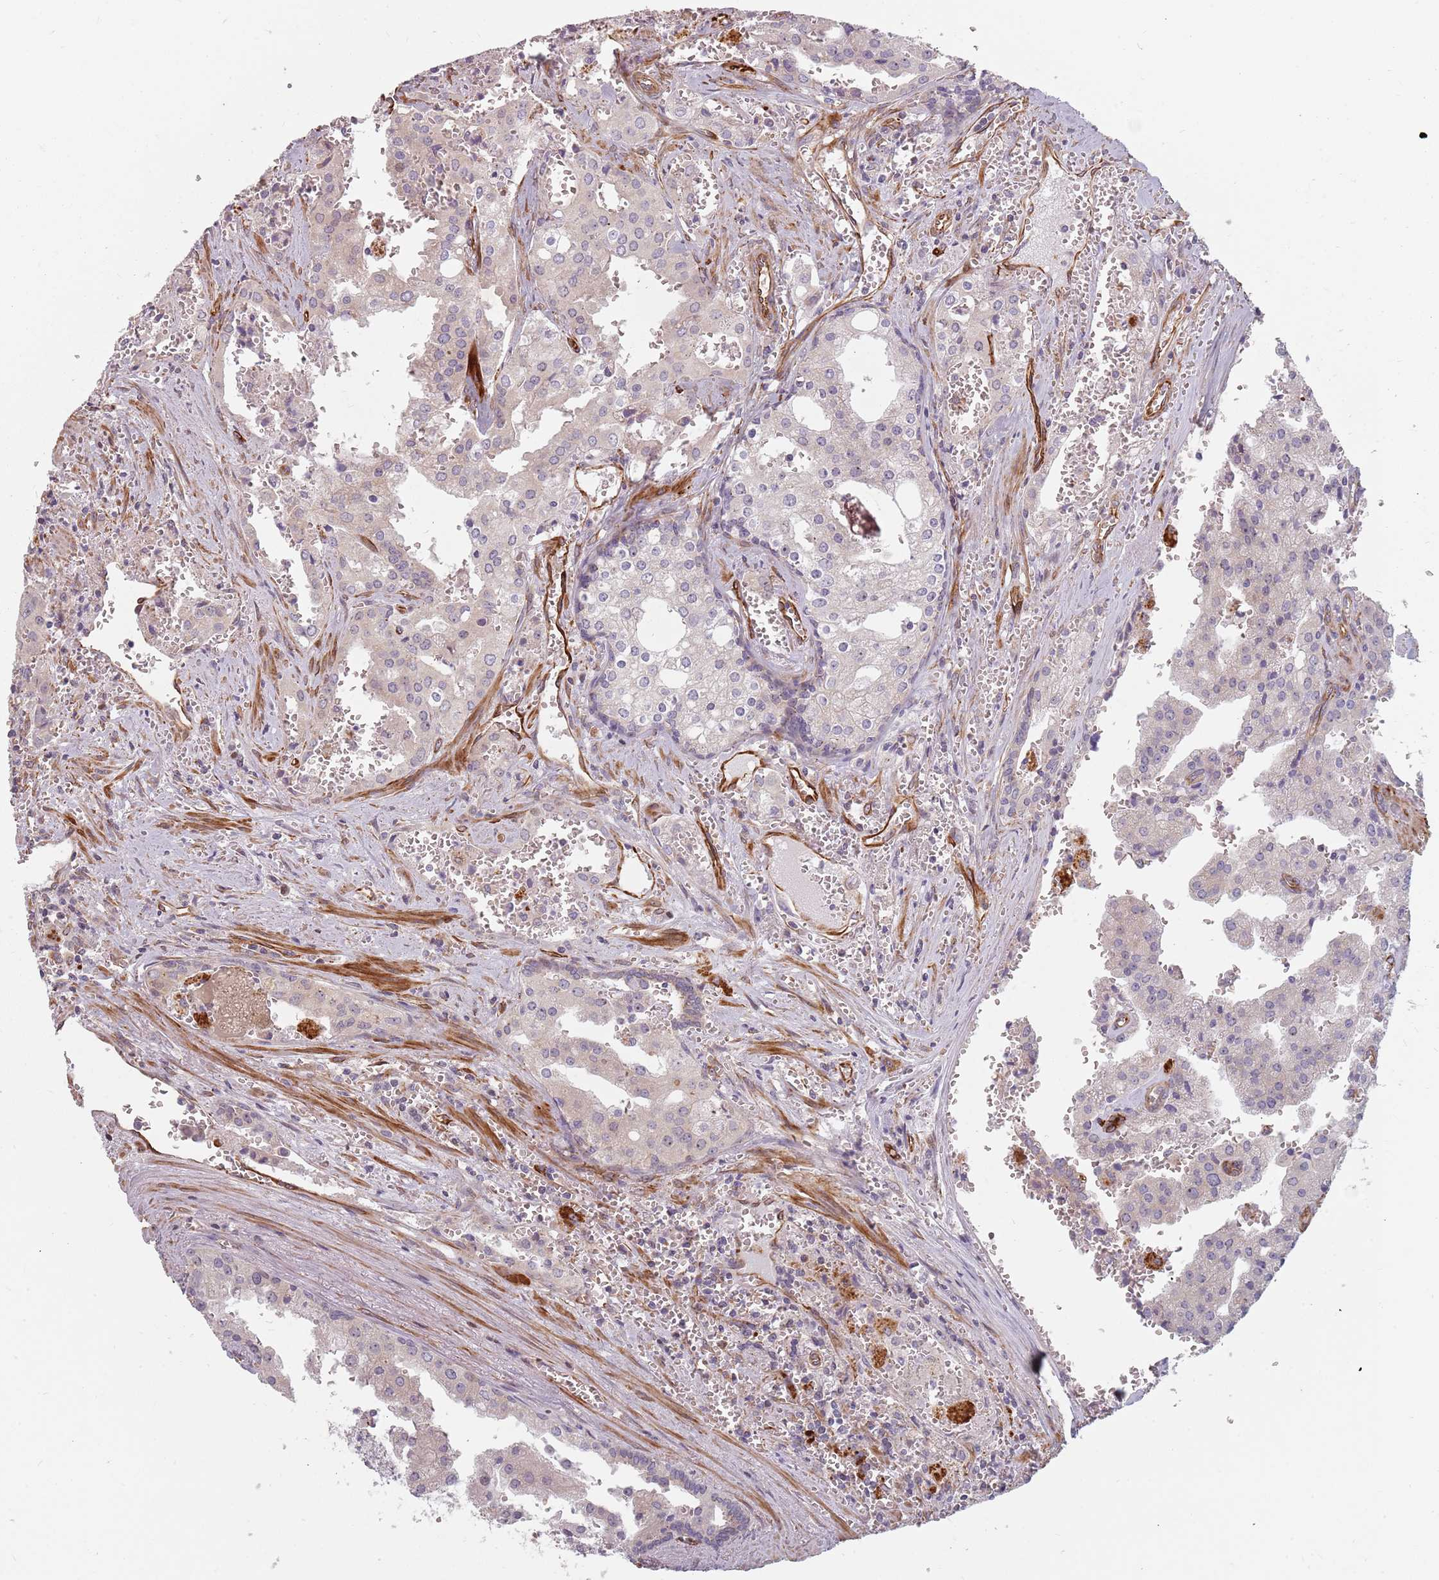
{"staining": {"intensity": "negative", "quantity": "none", "location": "none"}, "tissue": "prostate cancer", "cell_type": "Tumor cells", "image_type": "cancer", "snomed": [{"axis": "morphology", "description": "Adenocarcinoma, High grade"}, {"axis": "topography", "description": "Prostate"}], "caption": "DAB (3,3'-diaminobenzidine) immunohistochemical staining of prostate cancer (adenocarcinoma (high-grade)) demonstrates no significant positivity in tumor cells.", "gene": "GAS2L3", "patient": {"sex": "male", "age": 68}}